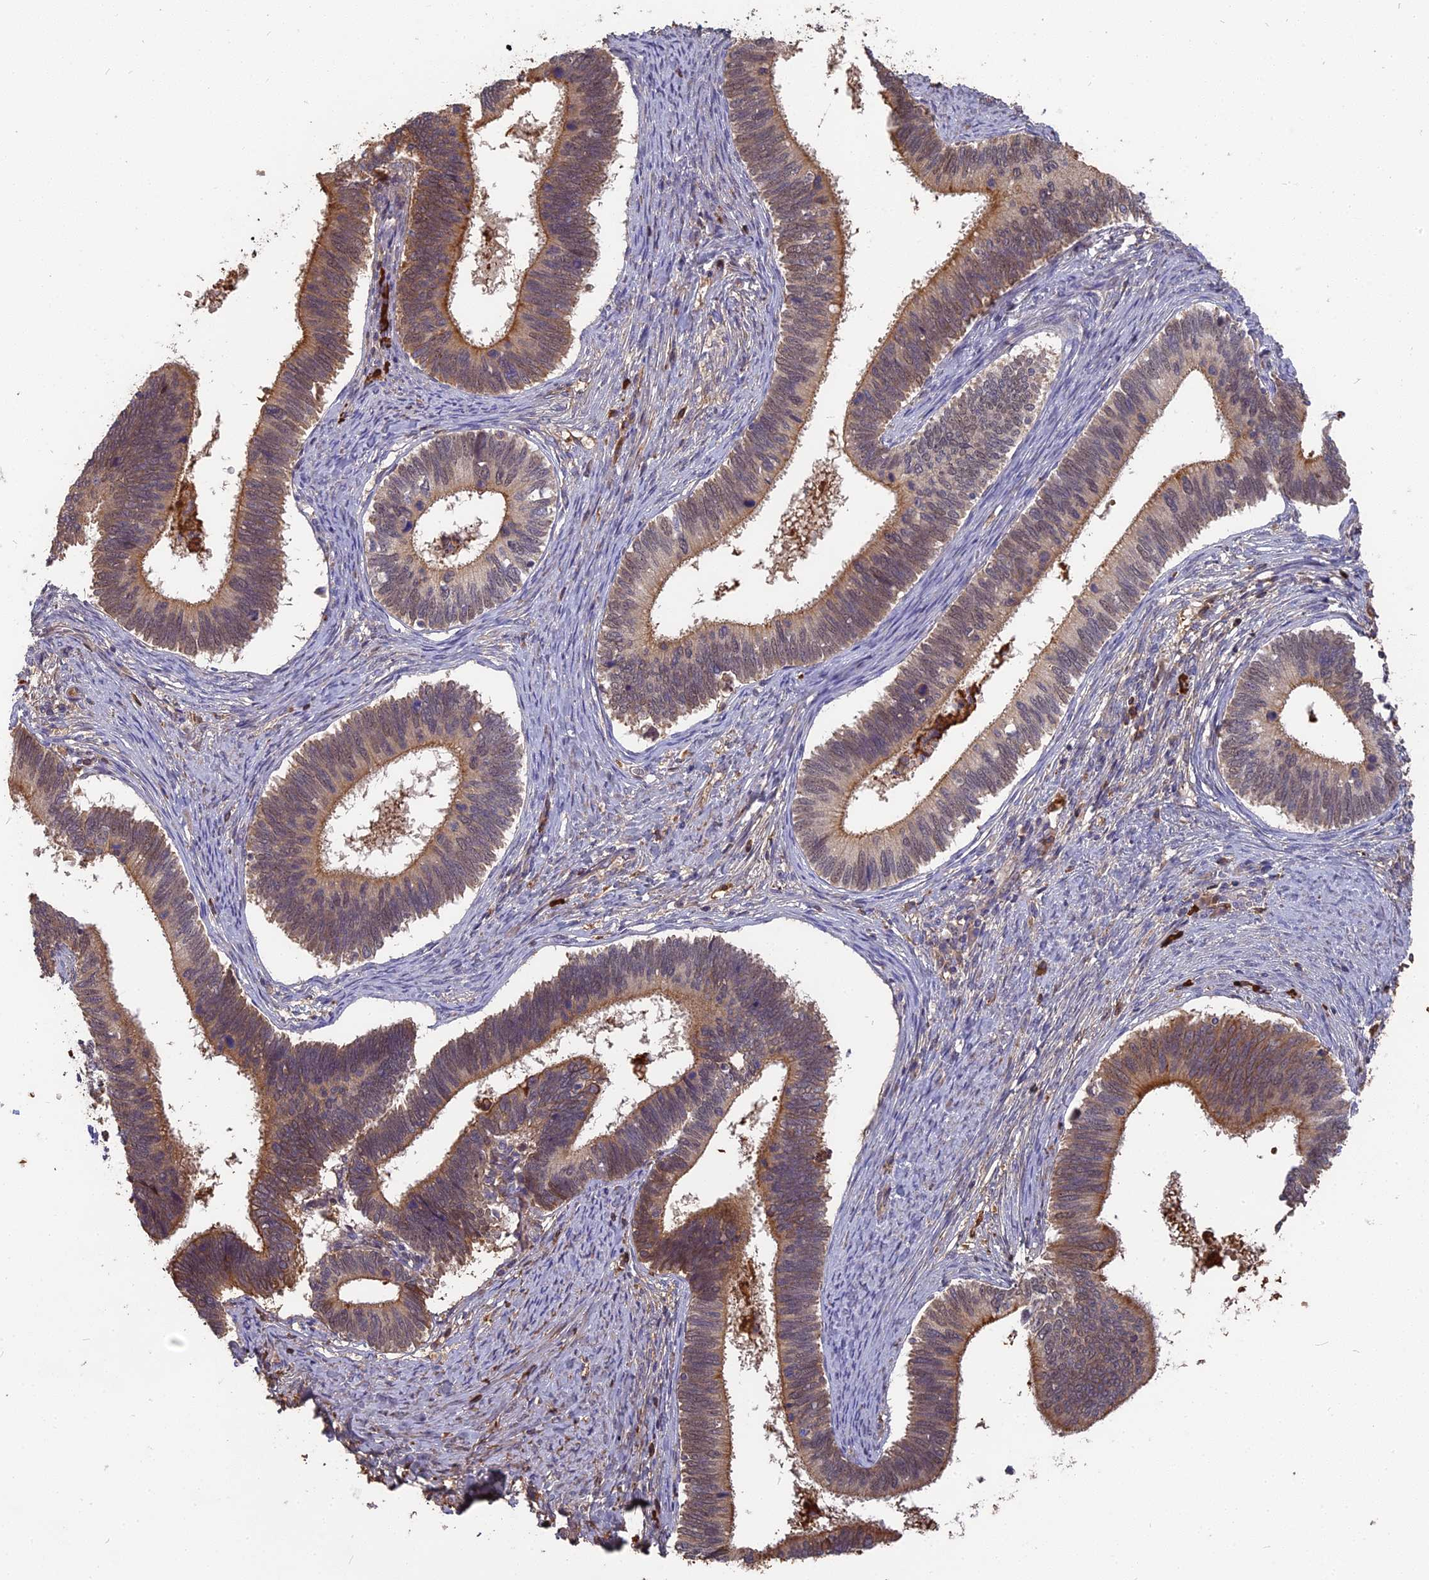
{"staining": {"intensity": "moderate", "quantity": ">75%", "location": "cytoplasmic/membranous"}, "tissue": "cervical cancer", "cell_type": "Tumor cells", "image_type": "cancer", "snomed": [{"axis": "morphology", "description": "Adenocarcinoma, NOS"}, {"axis": "topography", "description": "Cervix"}], "caption": "Moderate cytoplasmic/membranous protein expression is seen in approximately >75% of tumor cells in cervical cancer.", "gene": "ERMAP", "patient": {"sex": "female", "age": 42}}